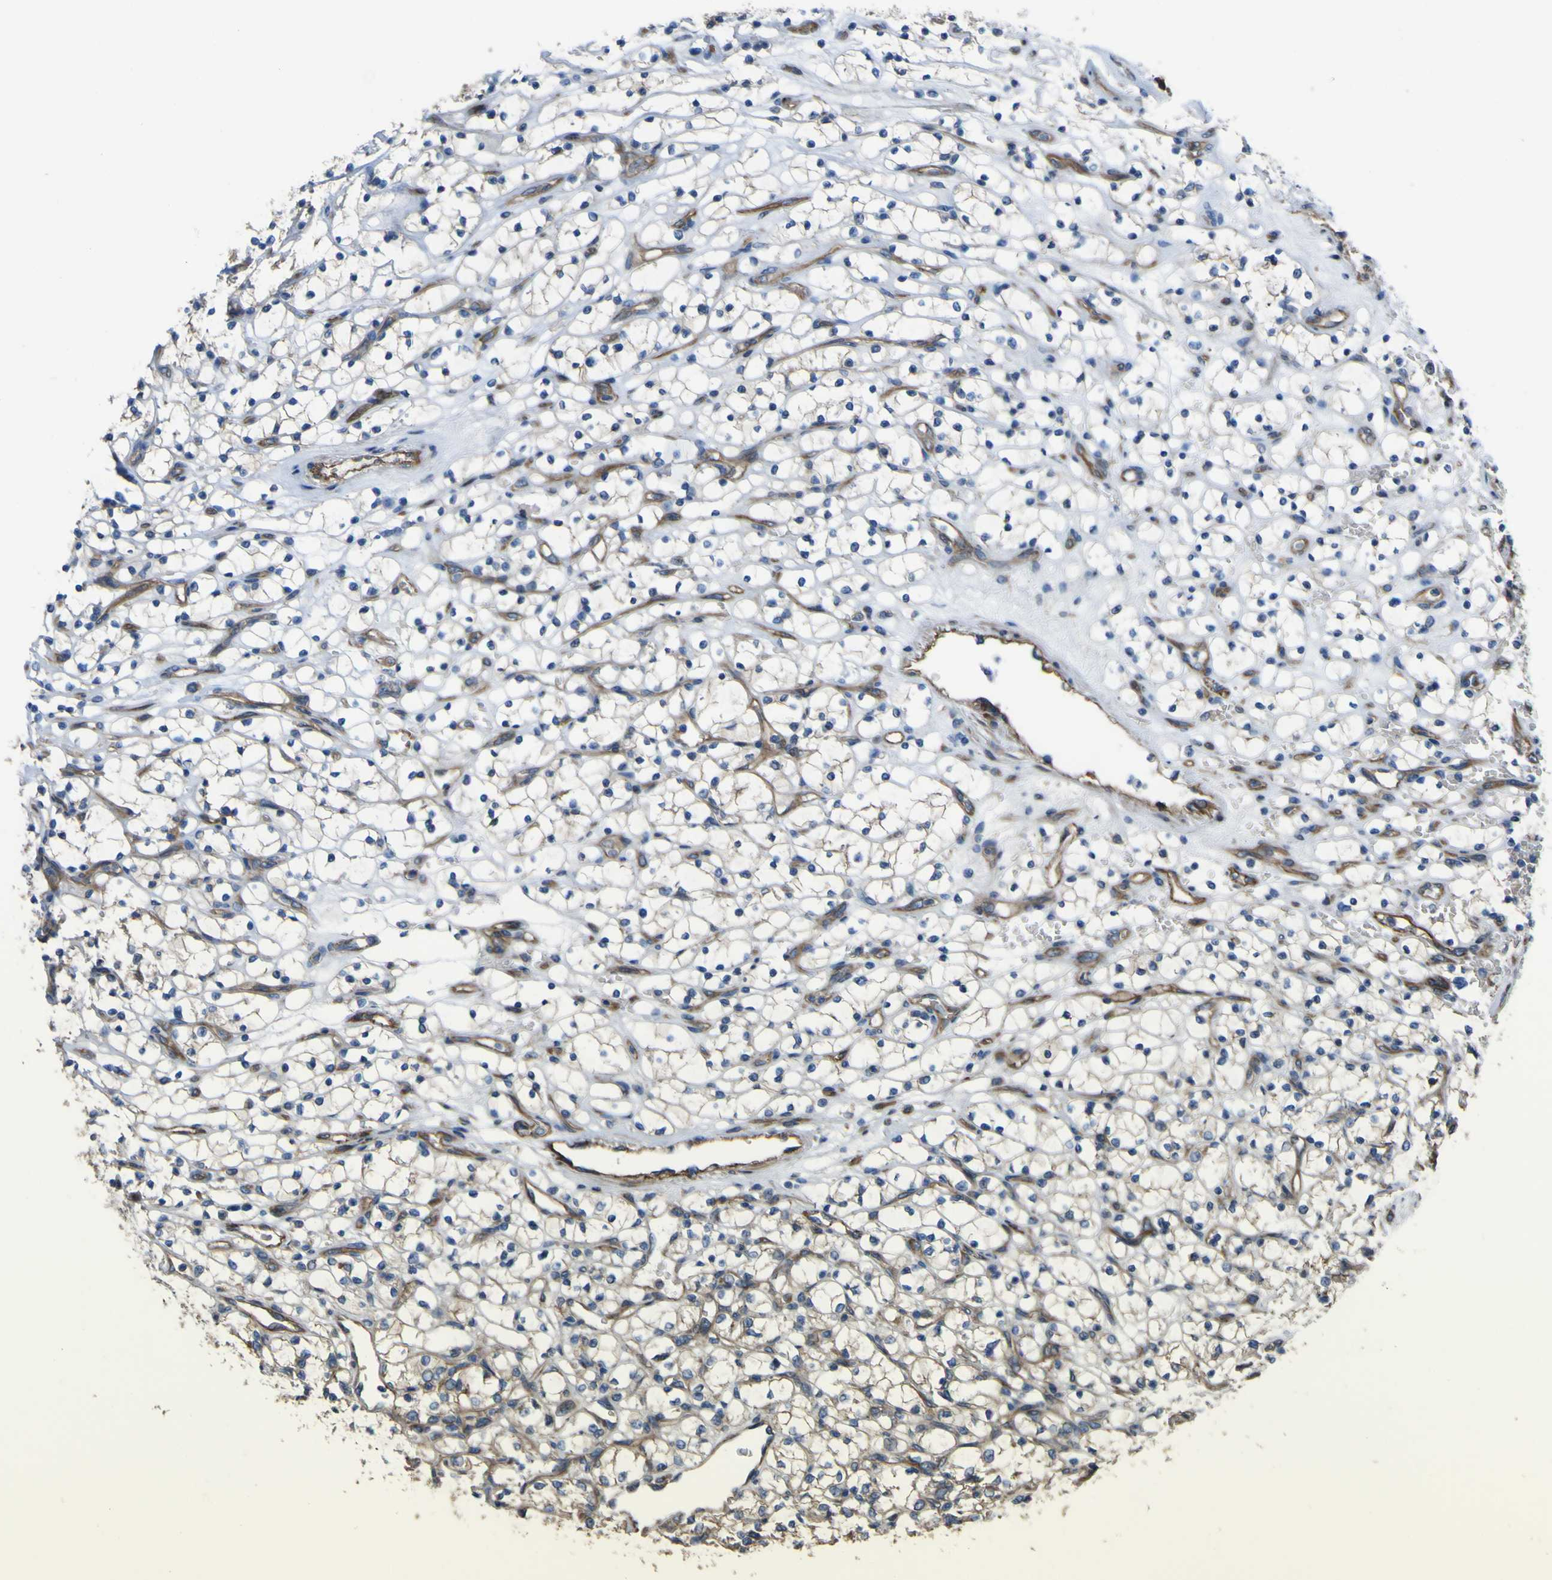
{"staining": {"intensity": "negative", "quantity": "none", "location": "none"}, "tissue": "renal cancer", "cell_type": "Tumor cells", "image_type": "cancer", "snomed": [{"axis": "morphology", "description": "Adenocarcinoma, NOS"}, {"axis": "topography", "description": "Kidney"}], "caption": "Image shows no significant protein expression in tumor cells of renal cancer.", "gene": "FBXO30", "patient": {"sex": "female", "age": 69}}